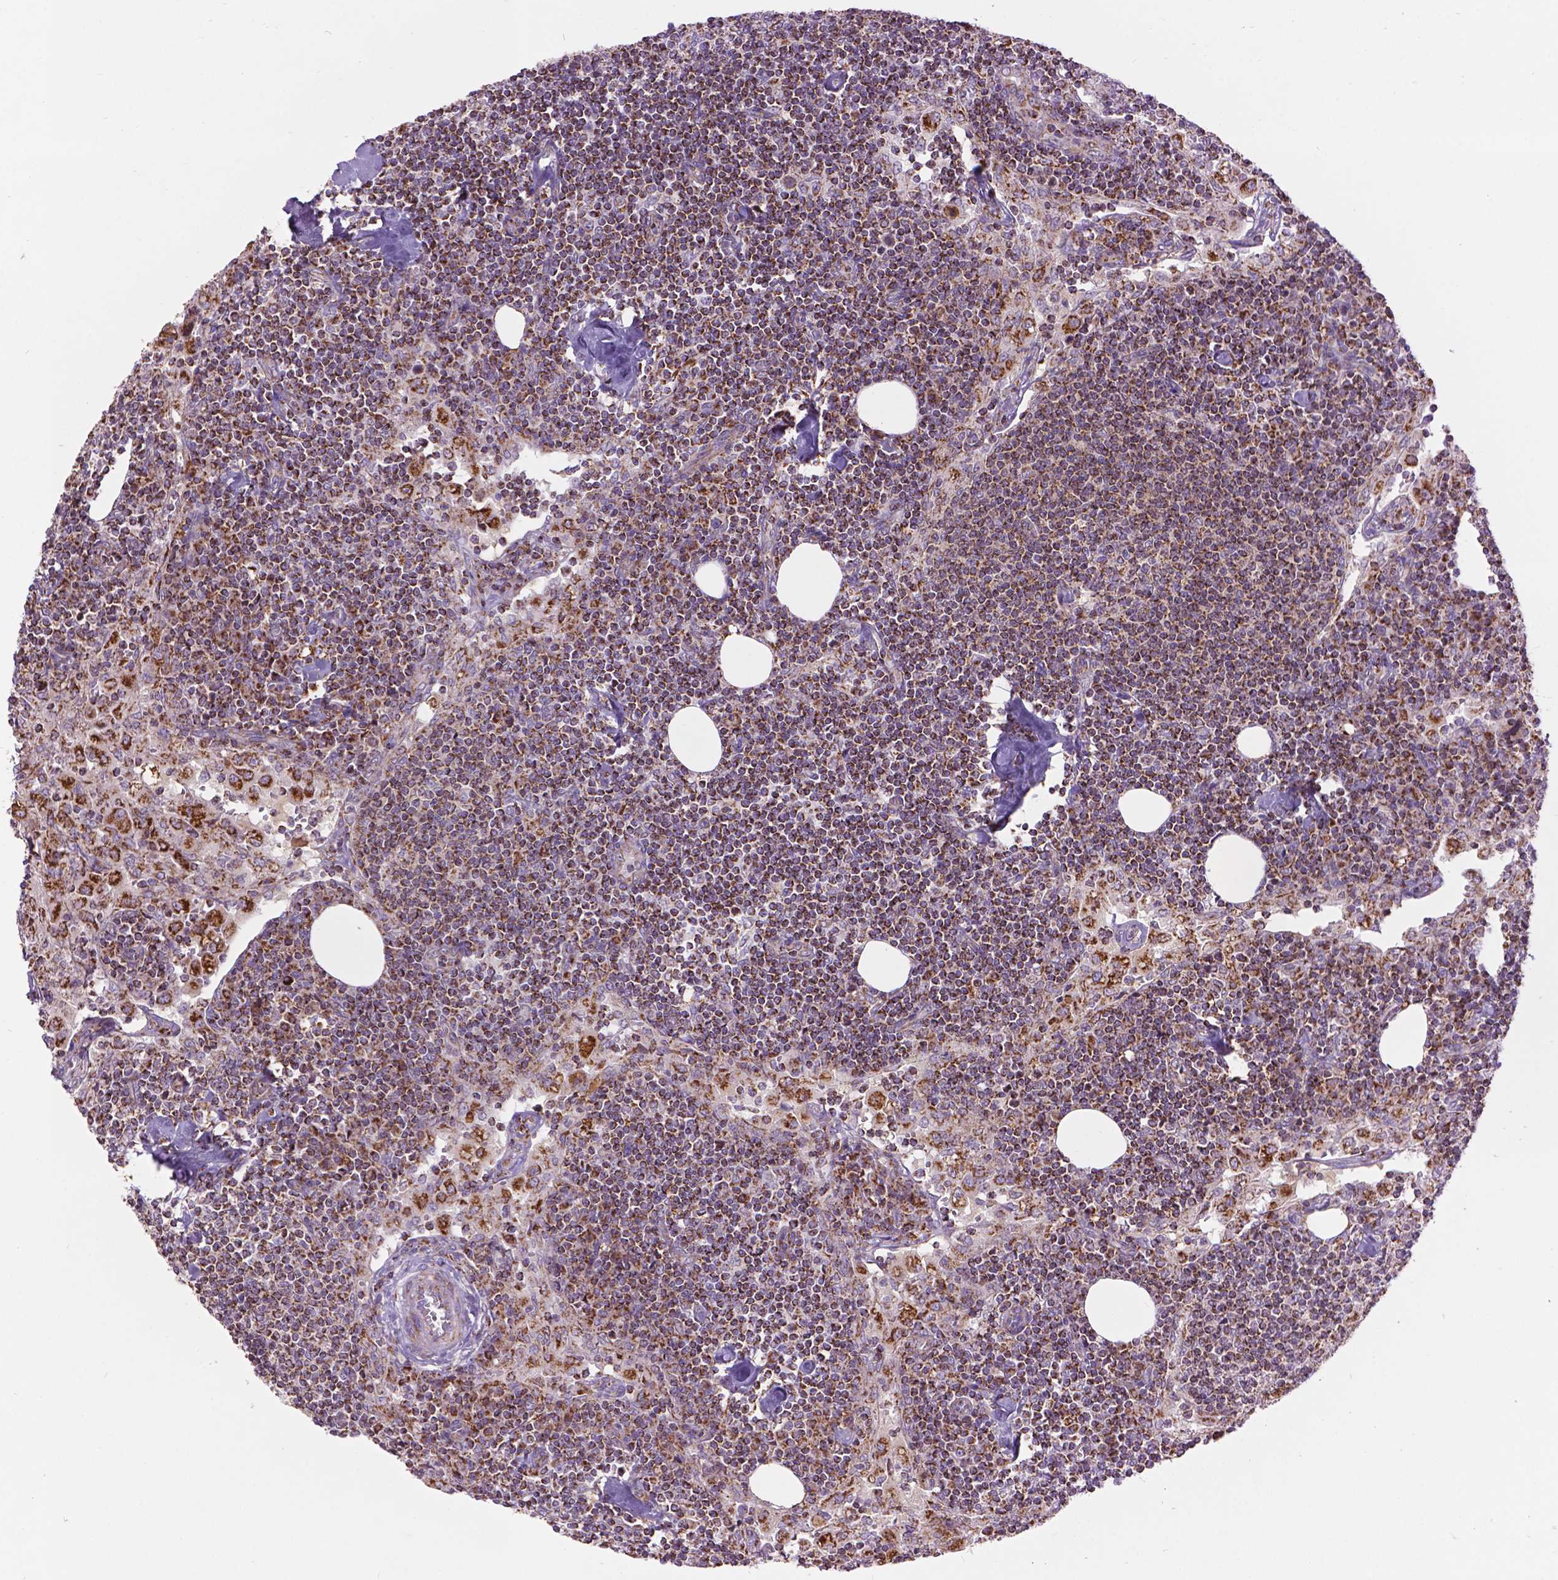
{"staining": {"intensity": "moderate", "quantity": "25%-75%", "location": "cytoplasmic/membranous"}, "tissue": "lymph node", "cell_type": "Germinal center cells", "image_type": "normal", "snomed": [{"axis": "morphology", "description": "Normal tissue, NOS"}, {"axis": "topography", "description": "Lymph node"}], "caption": "Brown immunohistochemical staining in normal lymph node demonstrates moderate cytoplasmic/membranous expression in approximately 25%-75% of germinal center cells.", "gene": "PYCR3", "patient": {"sex": "male", "age": 55}}